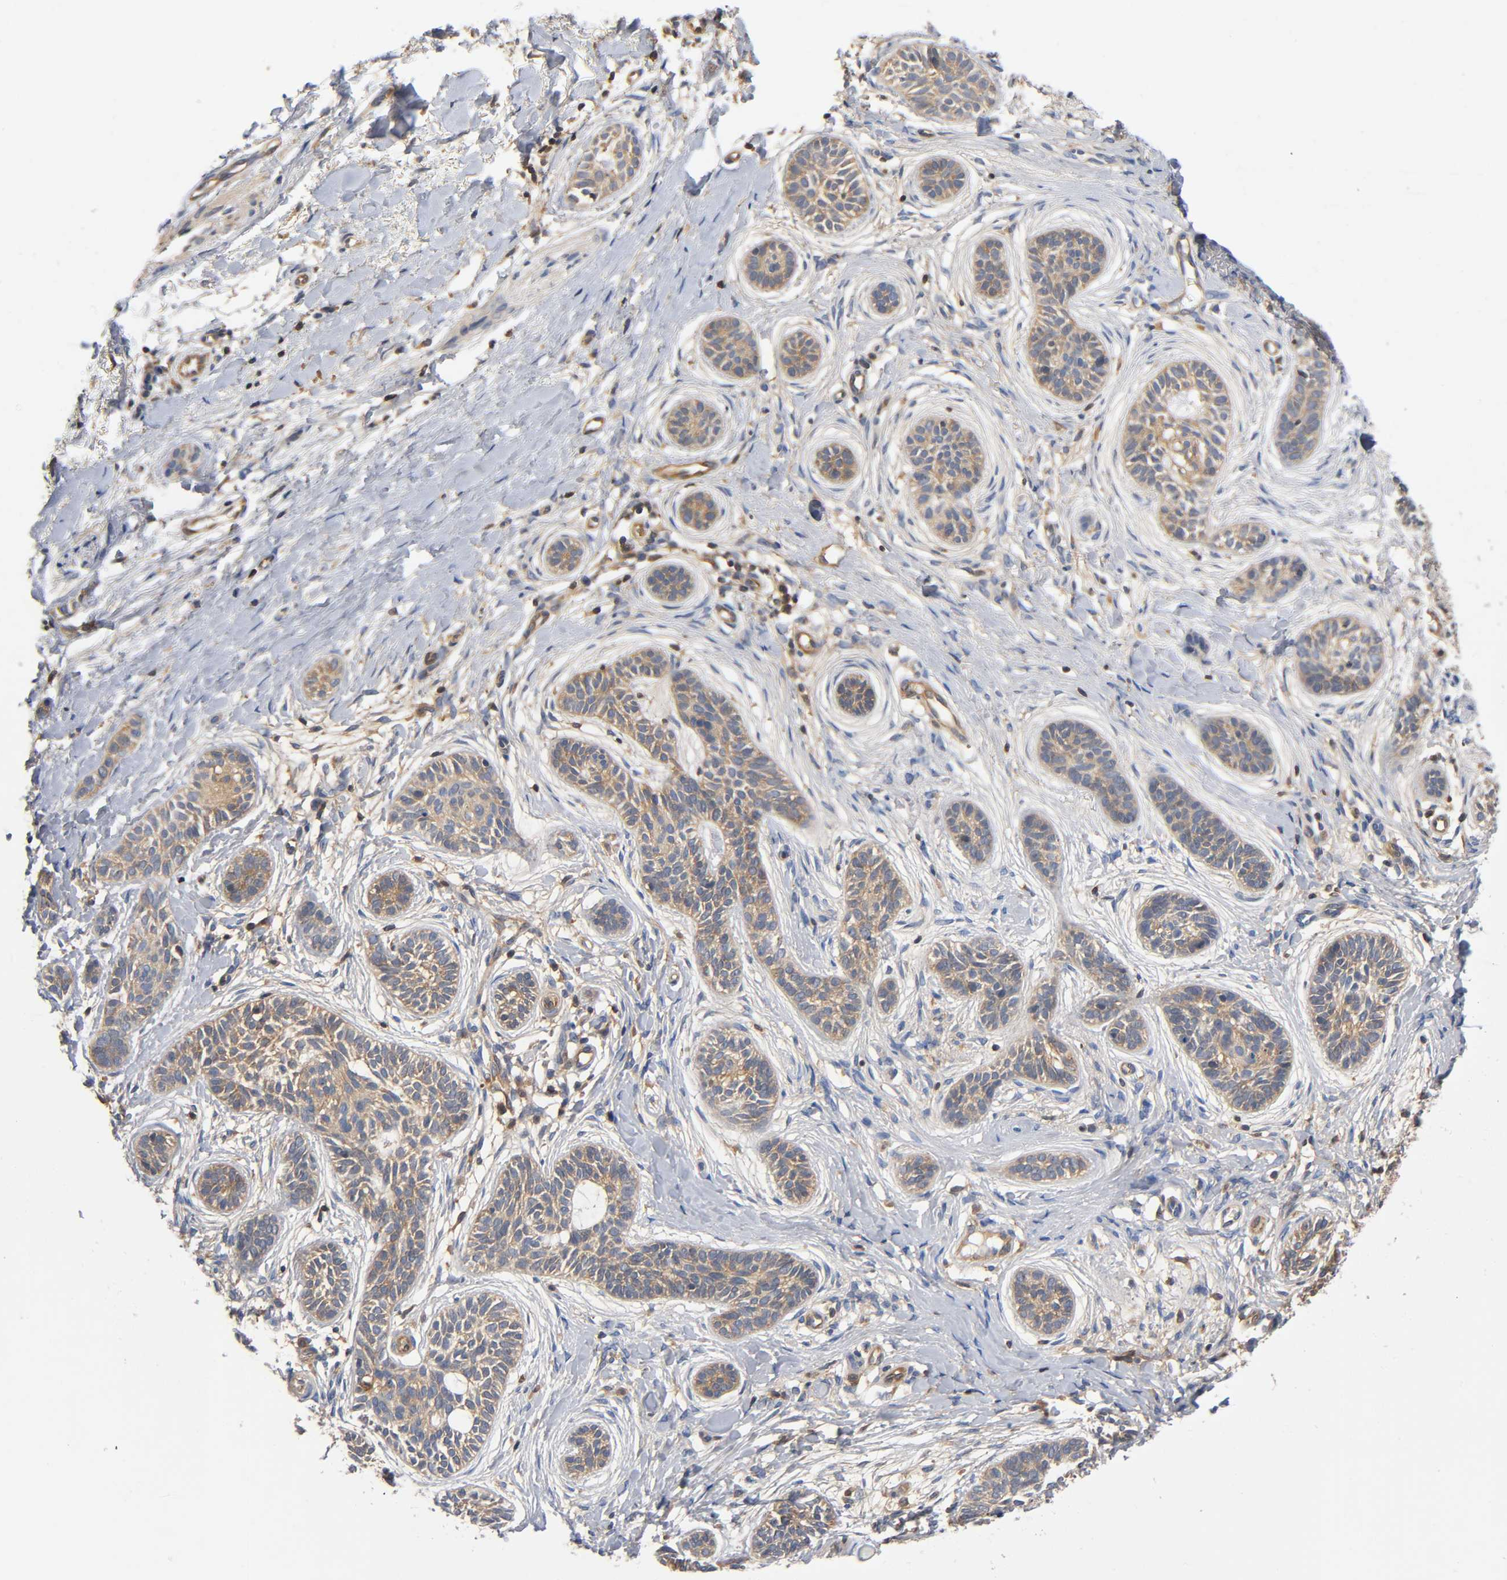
{"staining": {"intensity": "moderate", "quantity": ">75%", "location": "cytoplasmic/membranous"}, "tissue": "skin cancer", "cell_type": "Tumor cells", "image_type": "cancer", "snomed": [{"axis": "morphology", "description": "Normal tissue, NOS"}, {"axis": "morphology", "description": "Basal cell carcinoma"}, {"axis": "topography", "description": "Skin"}], "caption": "This image reveals IHC staining of skin cancer (basal cell carcinoma), with medium moderate cytoplasmic/membranous positivity in about >75% of tumor cells.", "gene": "PRKAB1", "patient": {"sex": "male", "age": 63}}